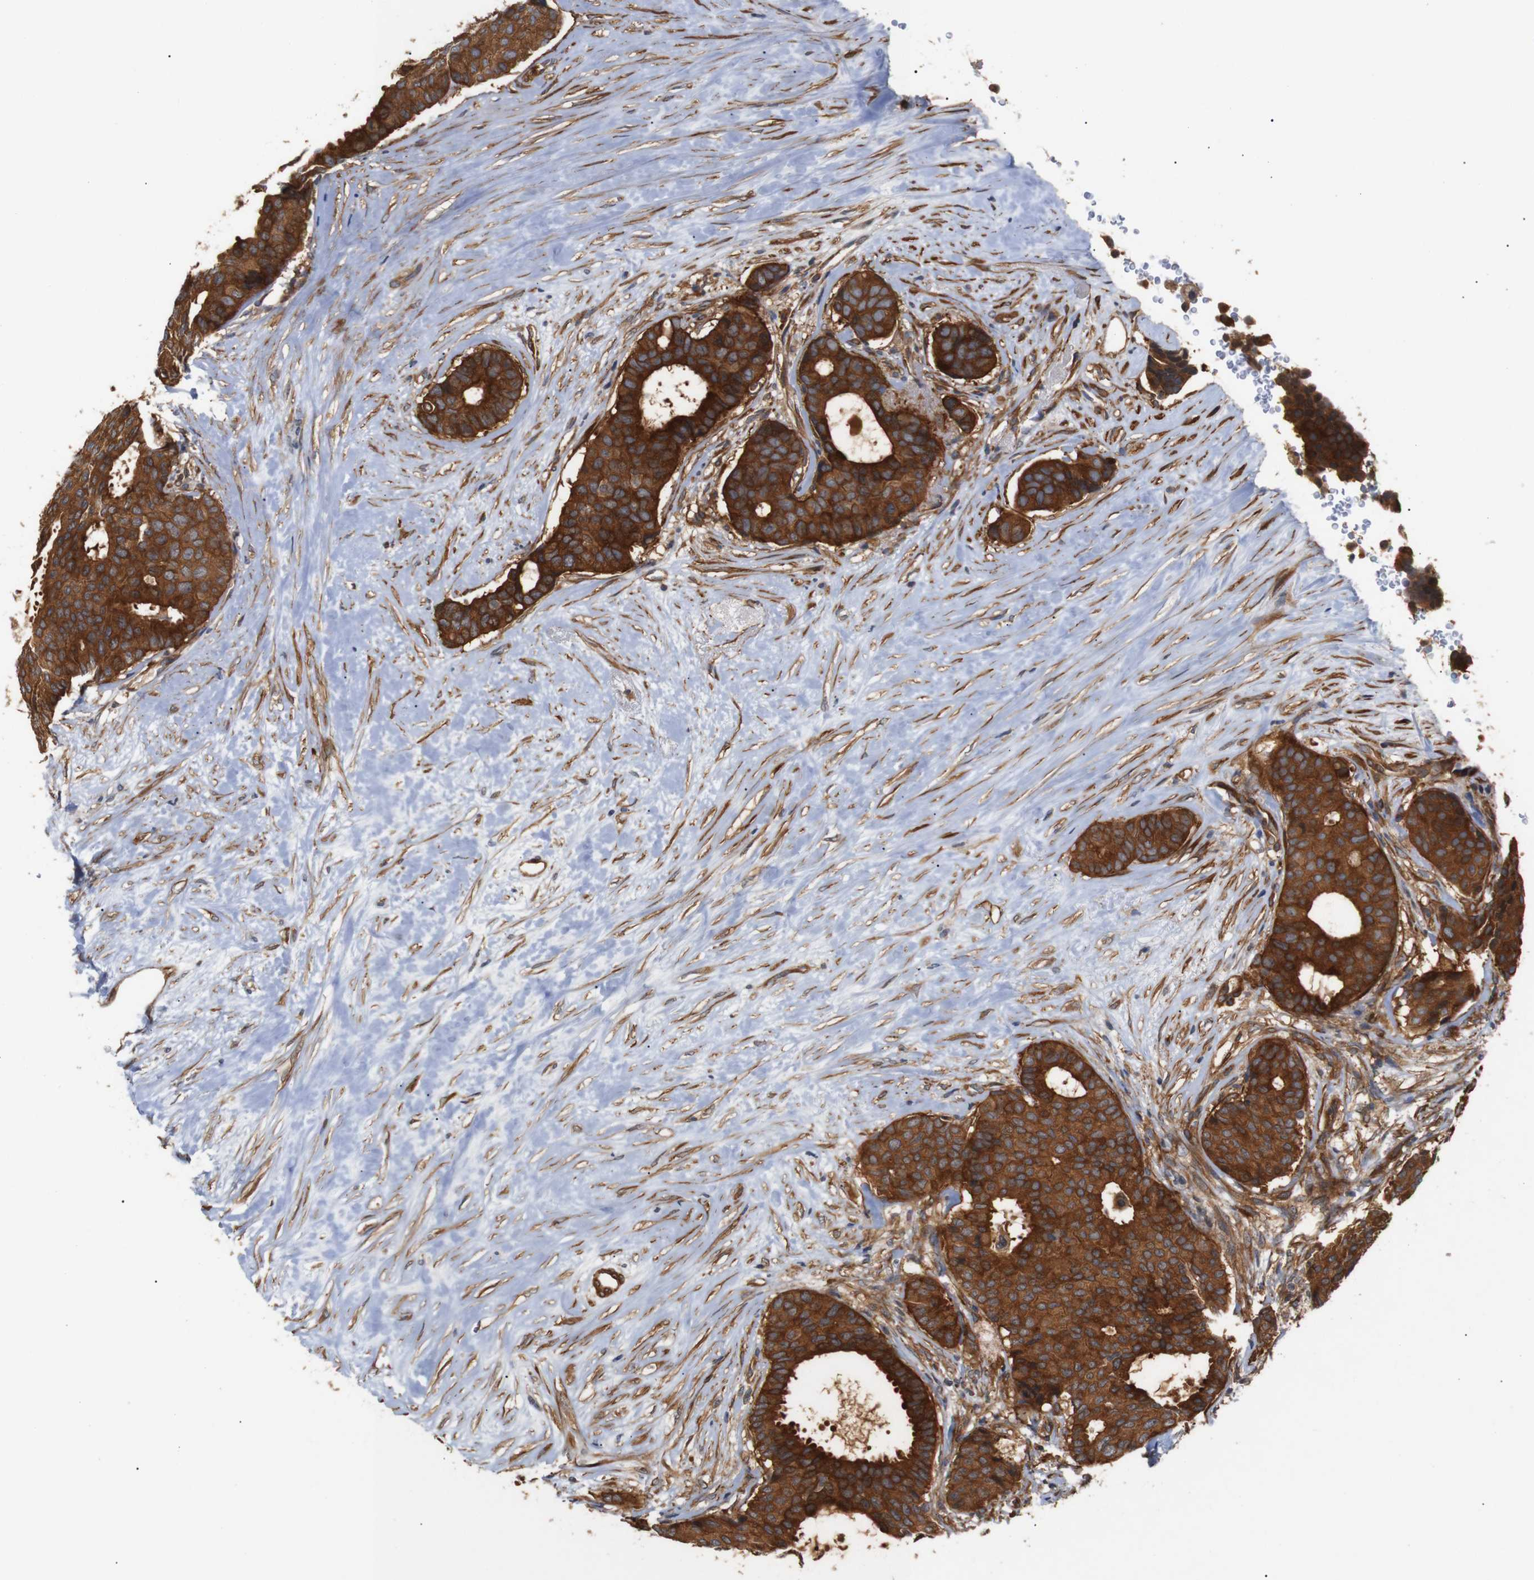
{"staining": {"intensity": "strong", "quantity": ">75%", "location": "cytoplasmic/membranous"}, "tissue": "breast cancer", "cell_type": "Tumor cells", "image_type": "cancer", "snomed": [{"axis": "morphology", "description": "Duct carcinoma"}, {"axis": "topography", "description": "Breast"}], "caption": "Immunohistochemistry (IHC) of human breast cancer shows high levels of strong cytoplasmic/membranous expression in about >75% of tumor cells.", "gene": "PAWR", "patient": {"sex": "female", "age": 75}}